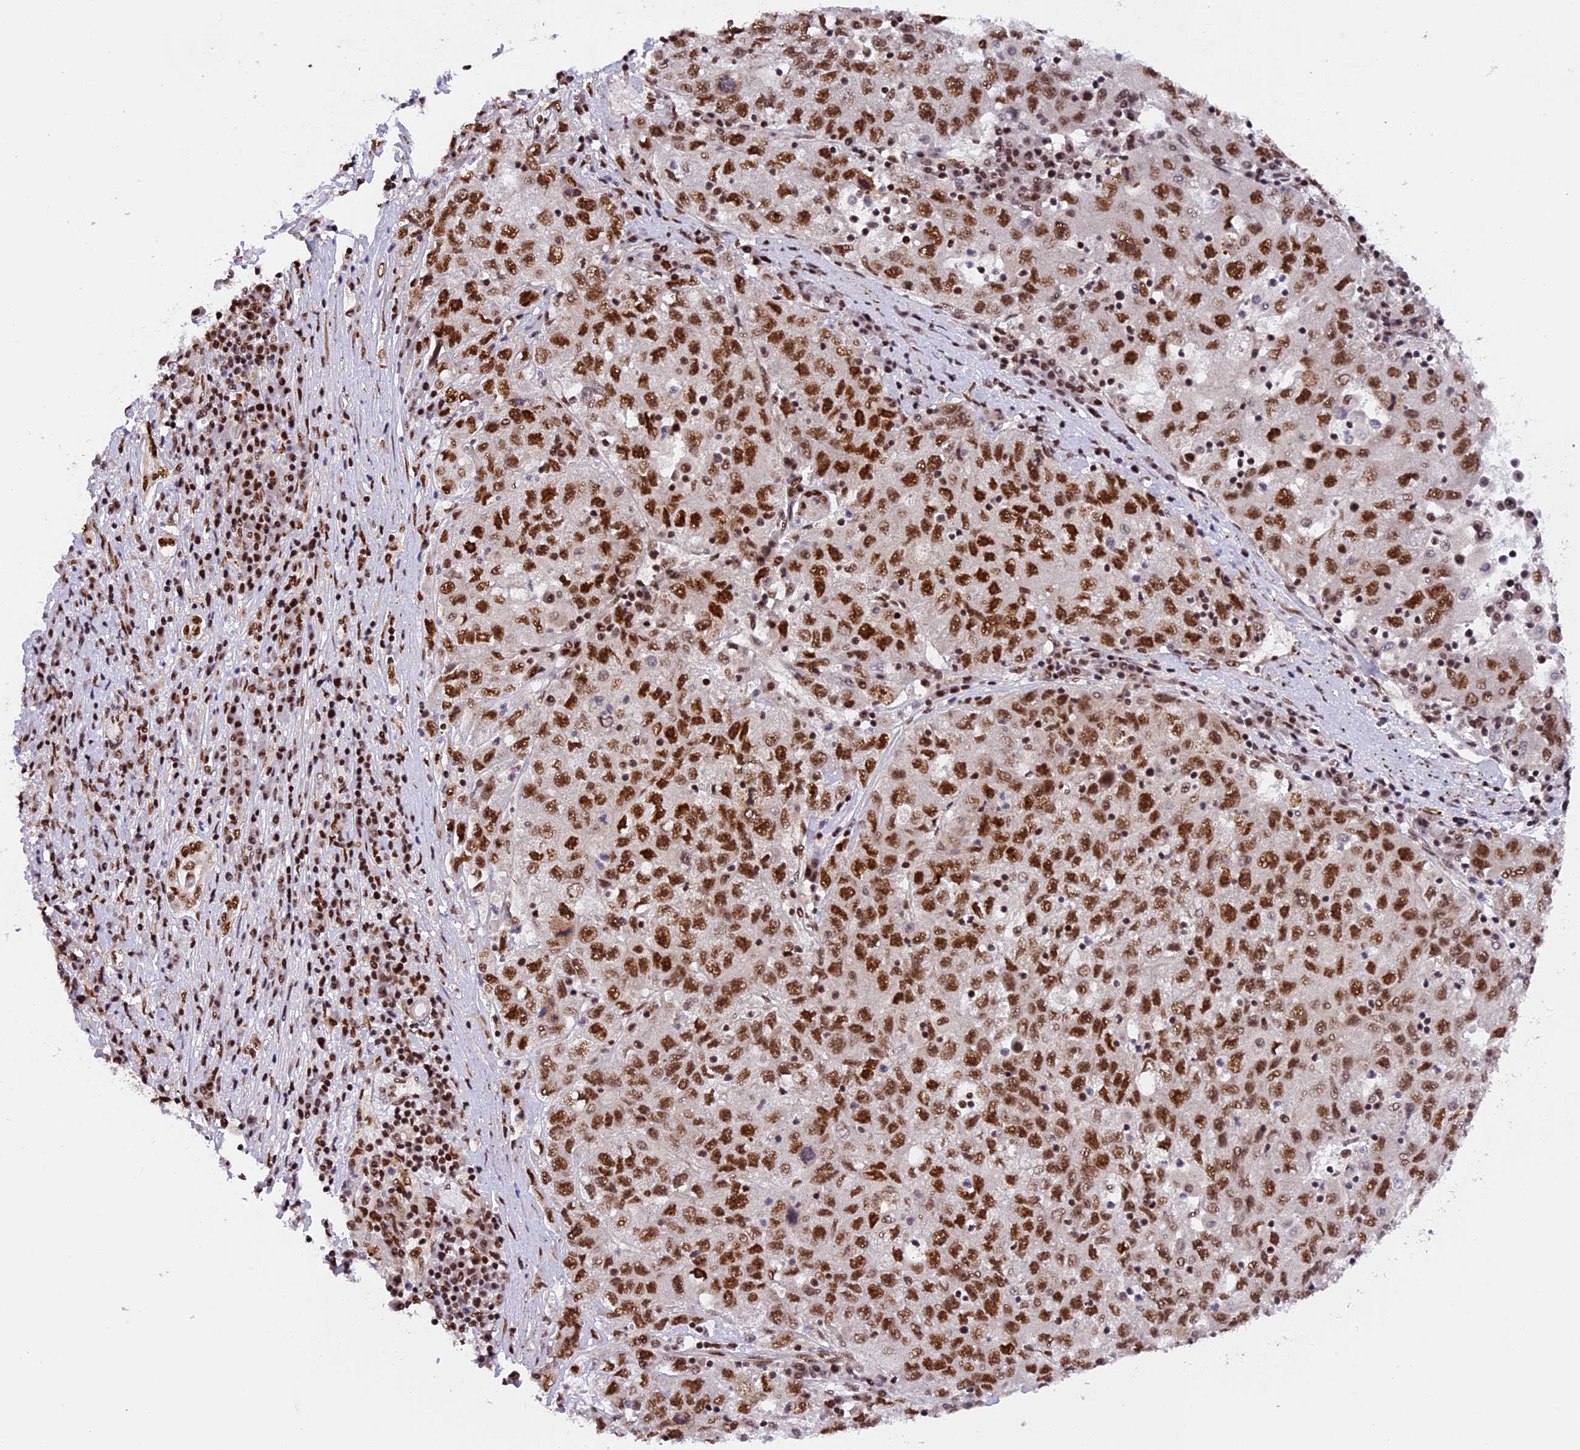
{"staining": {"intensity": "strong", "quantity": ">75%", "location": "nuclear"}, "tissue": "liver cancer", "cell_type": "Tumor cells", "image_type": "cancer", "snomed": [{"axis": "morphology", "description": "Carcinoma, Hepatocellular, NOS"}, {"axis": "topography", "description": "Liver"}], "caption": "This micrograph exhibits liver cancer (hepatocellular carcinoma) stained with immunohistochemistry (IHC) to label a protein in brown. The nuclear of tumor cells show strong positivity for the protein. Nuclei are counter-stained blue.", "gene": "RAMAC", "patient": {"sex": "male", "age": 49}}